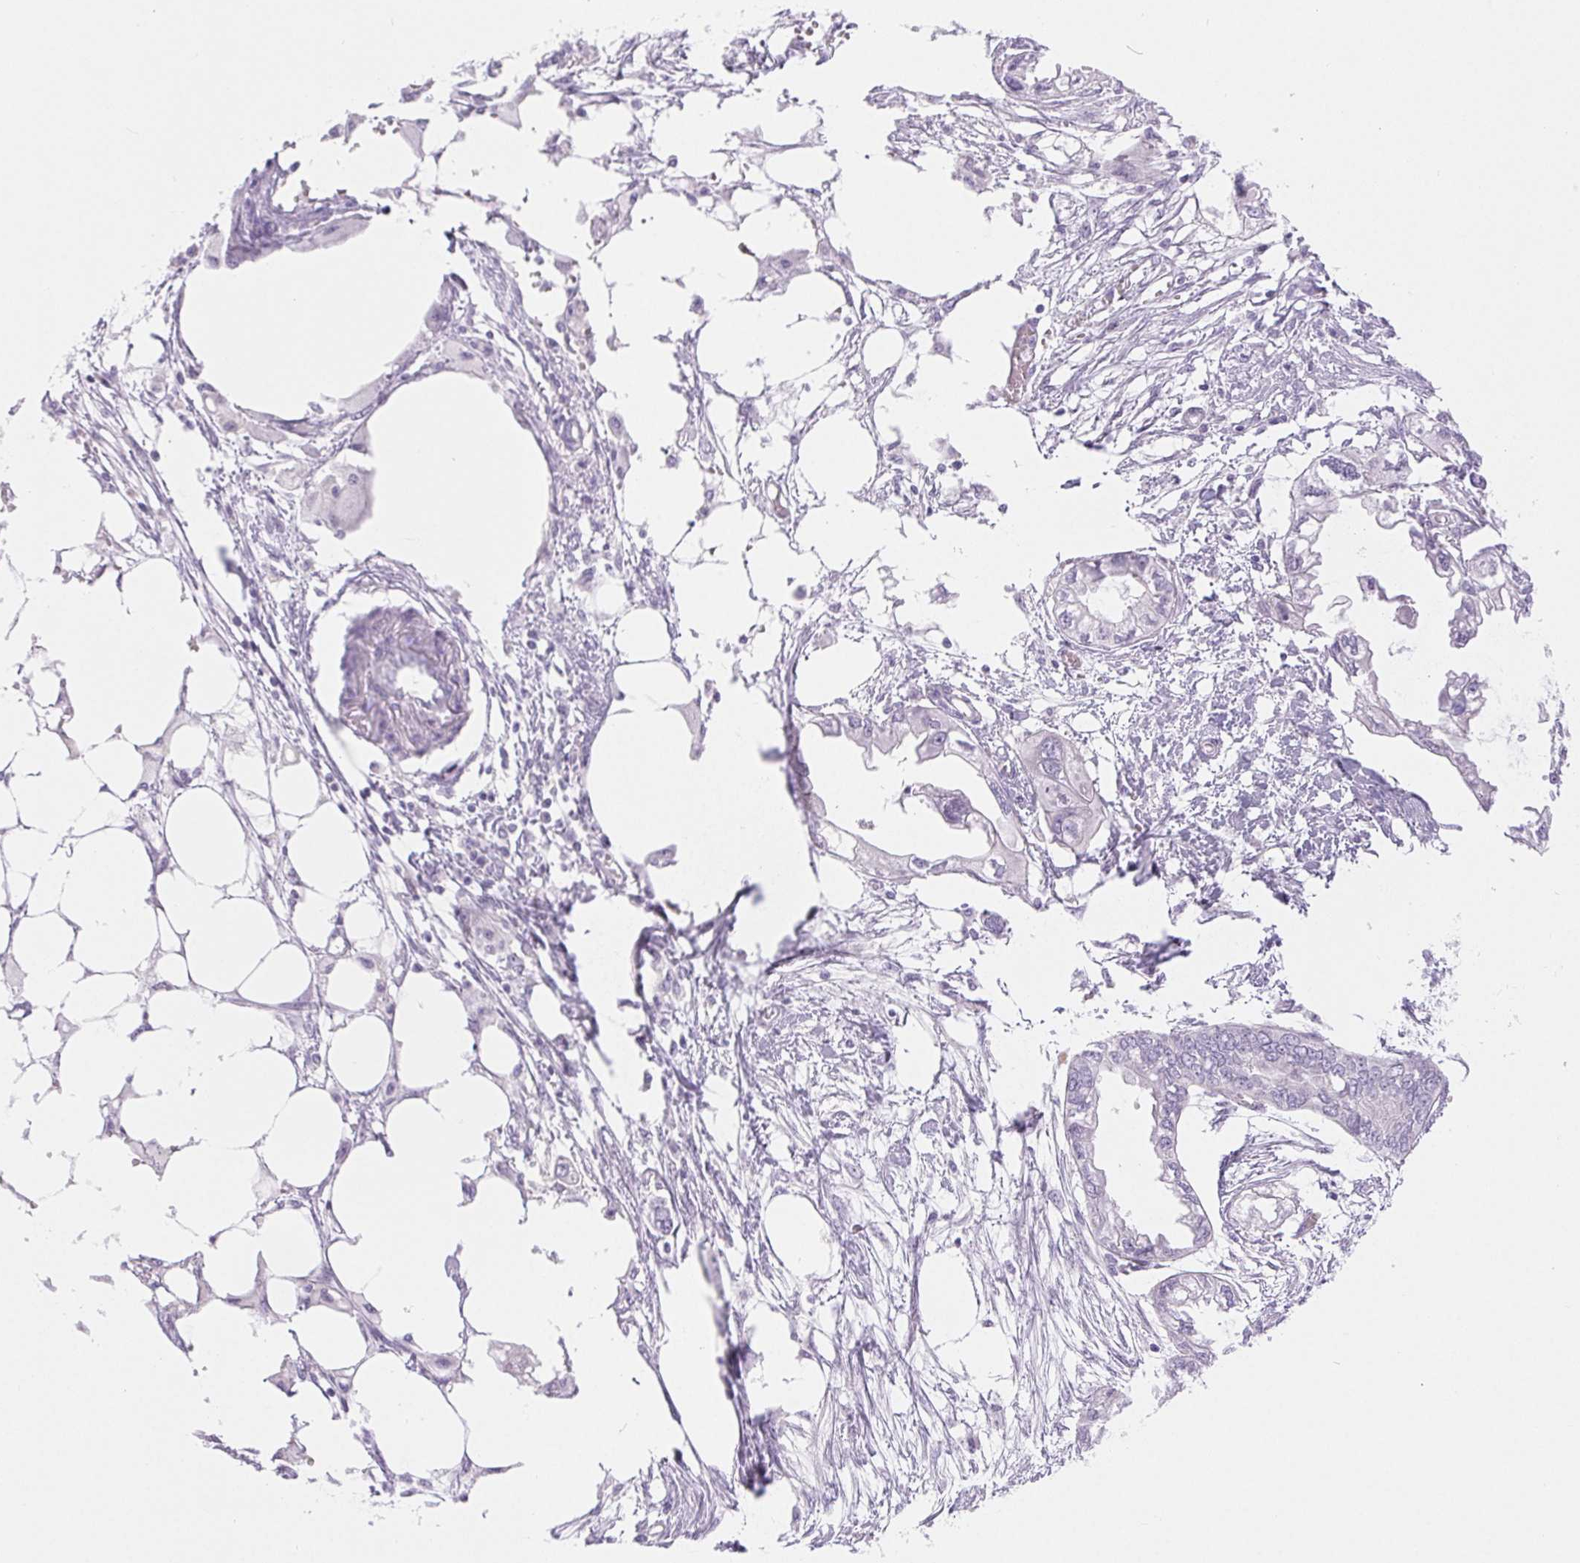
{"staining": {"intensity": "negative", "quantity": "none", "location": "none"}, "tissue": "endometrial cancer", "cell_type": "Tumor cells", "image_type": "cancer", "snomed": [{"axis": "morphology", "description": "Adenocarcinoma, NOS"}, {"axis": "morphology", "description": "Adenocarcinoma, metastatic, NOS"}, {"axis": "topography", "description": "Adipose tissue"}, {"axis": "topography", "description": "Endometrium"}], "caption": "High magnification brightfield microscopy of endometrial cancer (metastatic adenocarcinoma) stained with DAB (brown) and counterstained with hematoxylin (blue): tumor cells show no significant staining. Brightfield microscopy of immunohistochemistry stained with DAB (3,3'-diaminobenzidine) (brown) and hematoxylin (blue), captured at high magnification.", "gene": "CLDN16", "patient": {"sex": "female", "age": 67}}